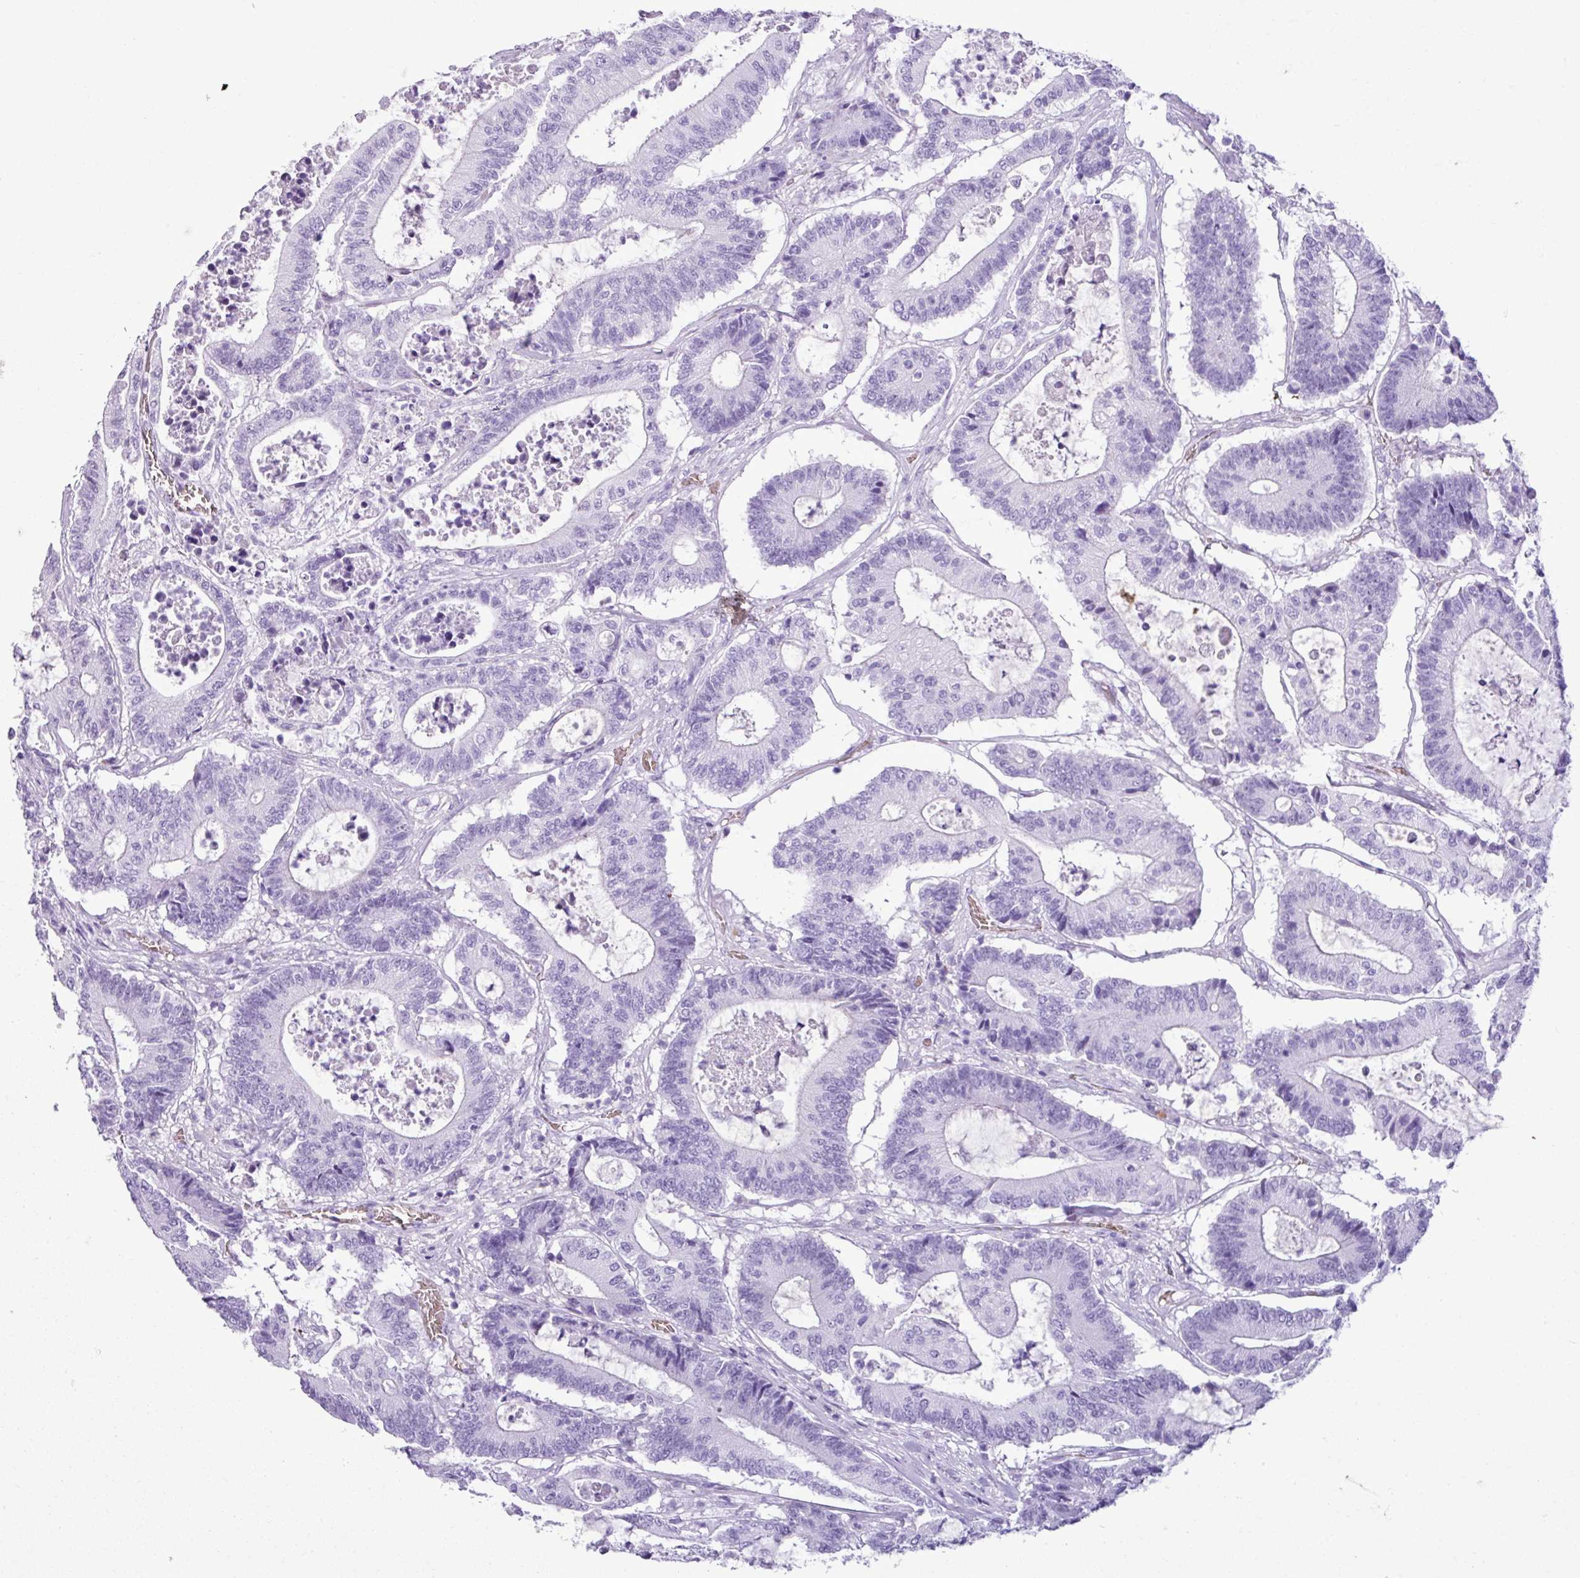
{"staining": {"intensity": "negative", "quantity": "none", "location": "none"}, "tissue": "colorectal cancer", "cell_type": "Tumor cells", "image_type": "cancer", "snomed": [{"axis": "morphology", "description": "Adenocarcinoma, NOS"}, {"axis": "topography", "description": "Colon"}], "caption": "Human colorectal adenocarcinoma stained for a protein using immunohistochemistry (IHC) shows no staining in tumor cells.", "gene": "ZSCAN5A", "patient": {"sex": "female", "age": 84}}